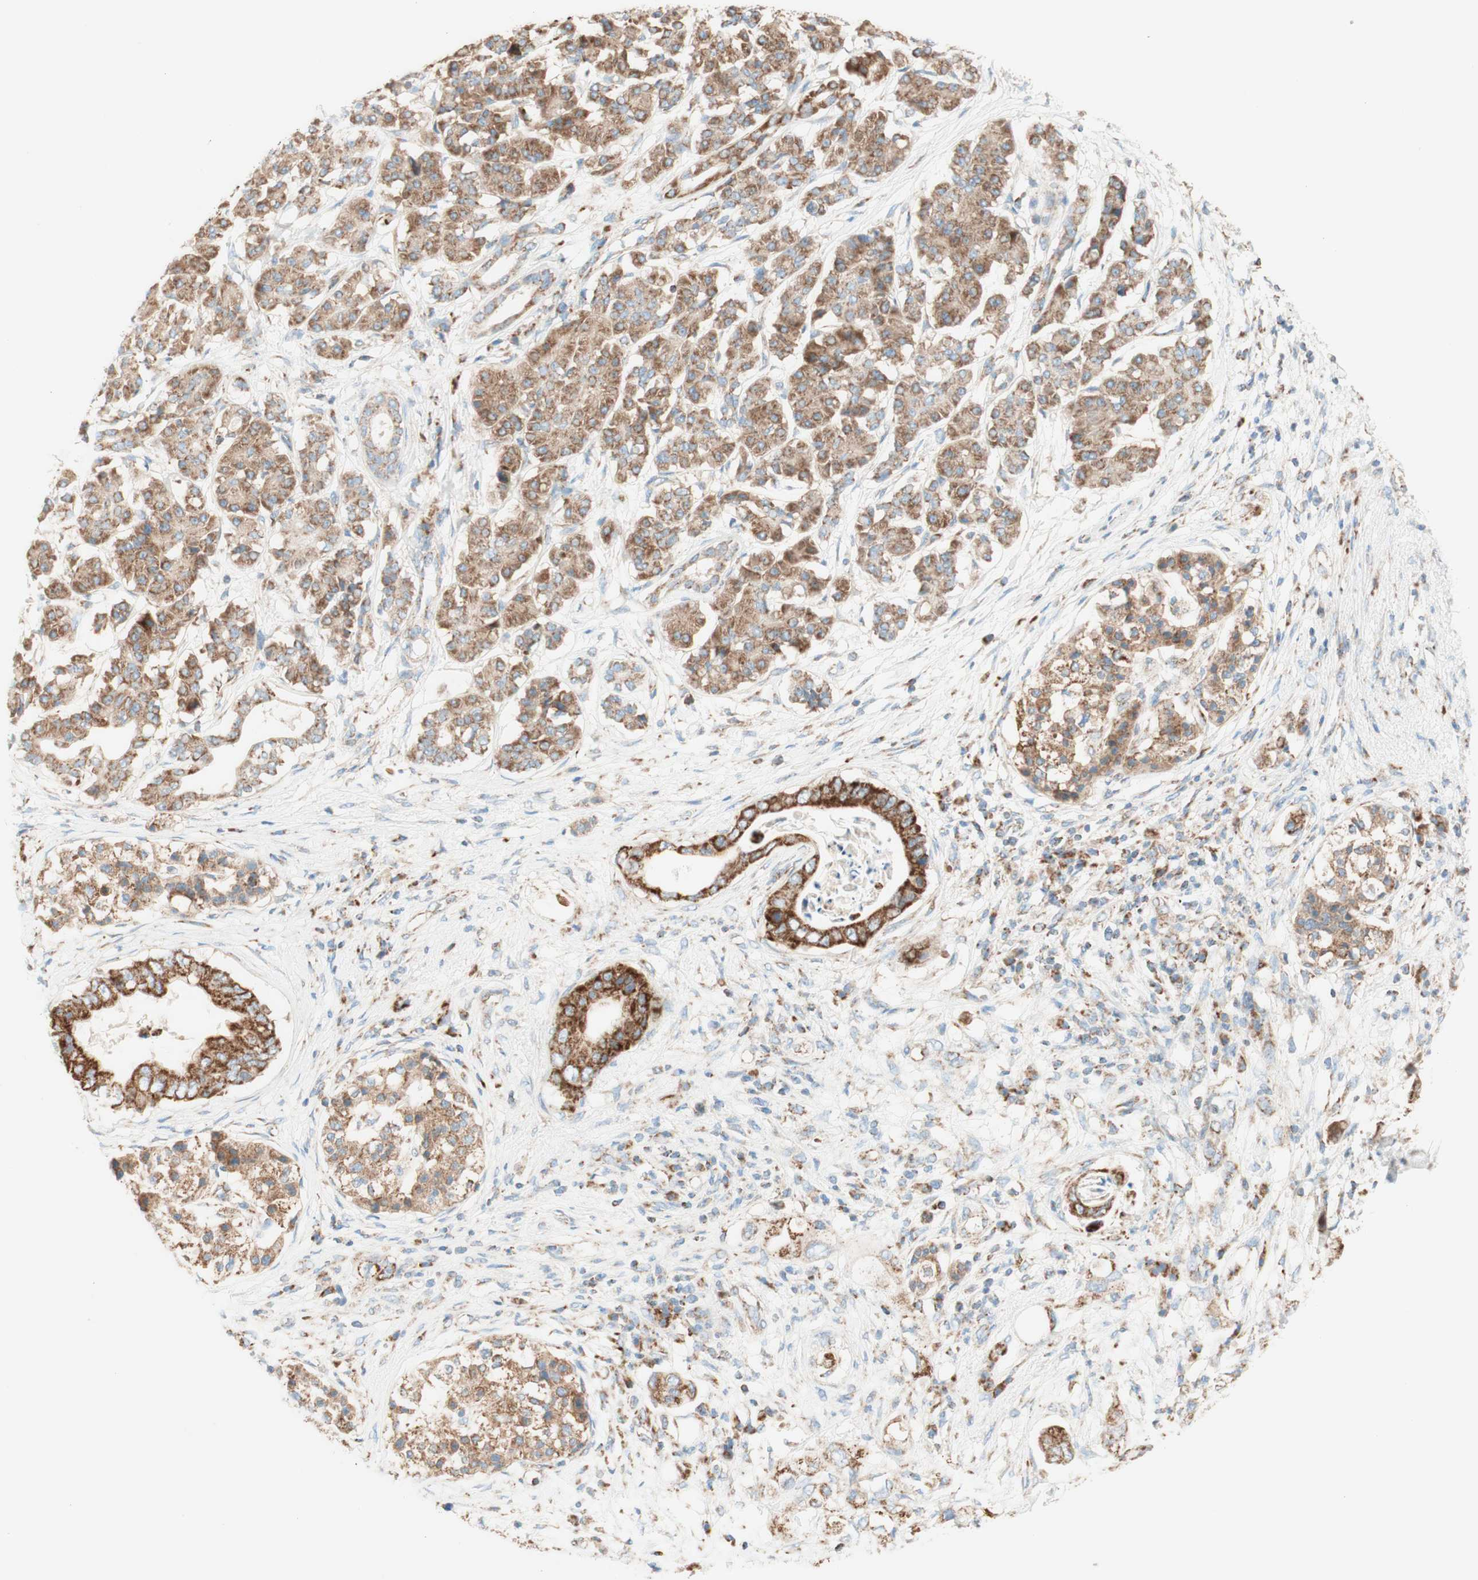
{"staining": {"intensity": "moderate", "quantity": ">75%", "location": "cytoplasmic/membranous"}, "tissue": "pancreatic cancer", "cell_type": "Tumor cells", "image_type": "cancer", "snomed": [{"axis": "morphology", "description": "Adenocarcinoma, NOS"}, {"axis": "topography", "description": "Pancreas"}], "caption": "Pancreatic cancer stained with a protein marker reveals moderate staining in tumor cells.", "gene": "TOMM20", "patient": {"sex": "female", "age": 56}}